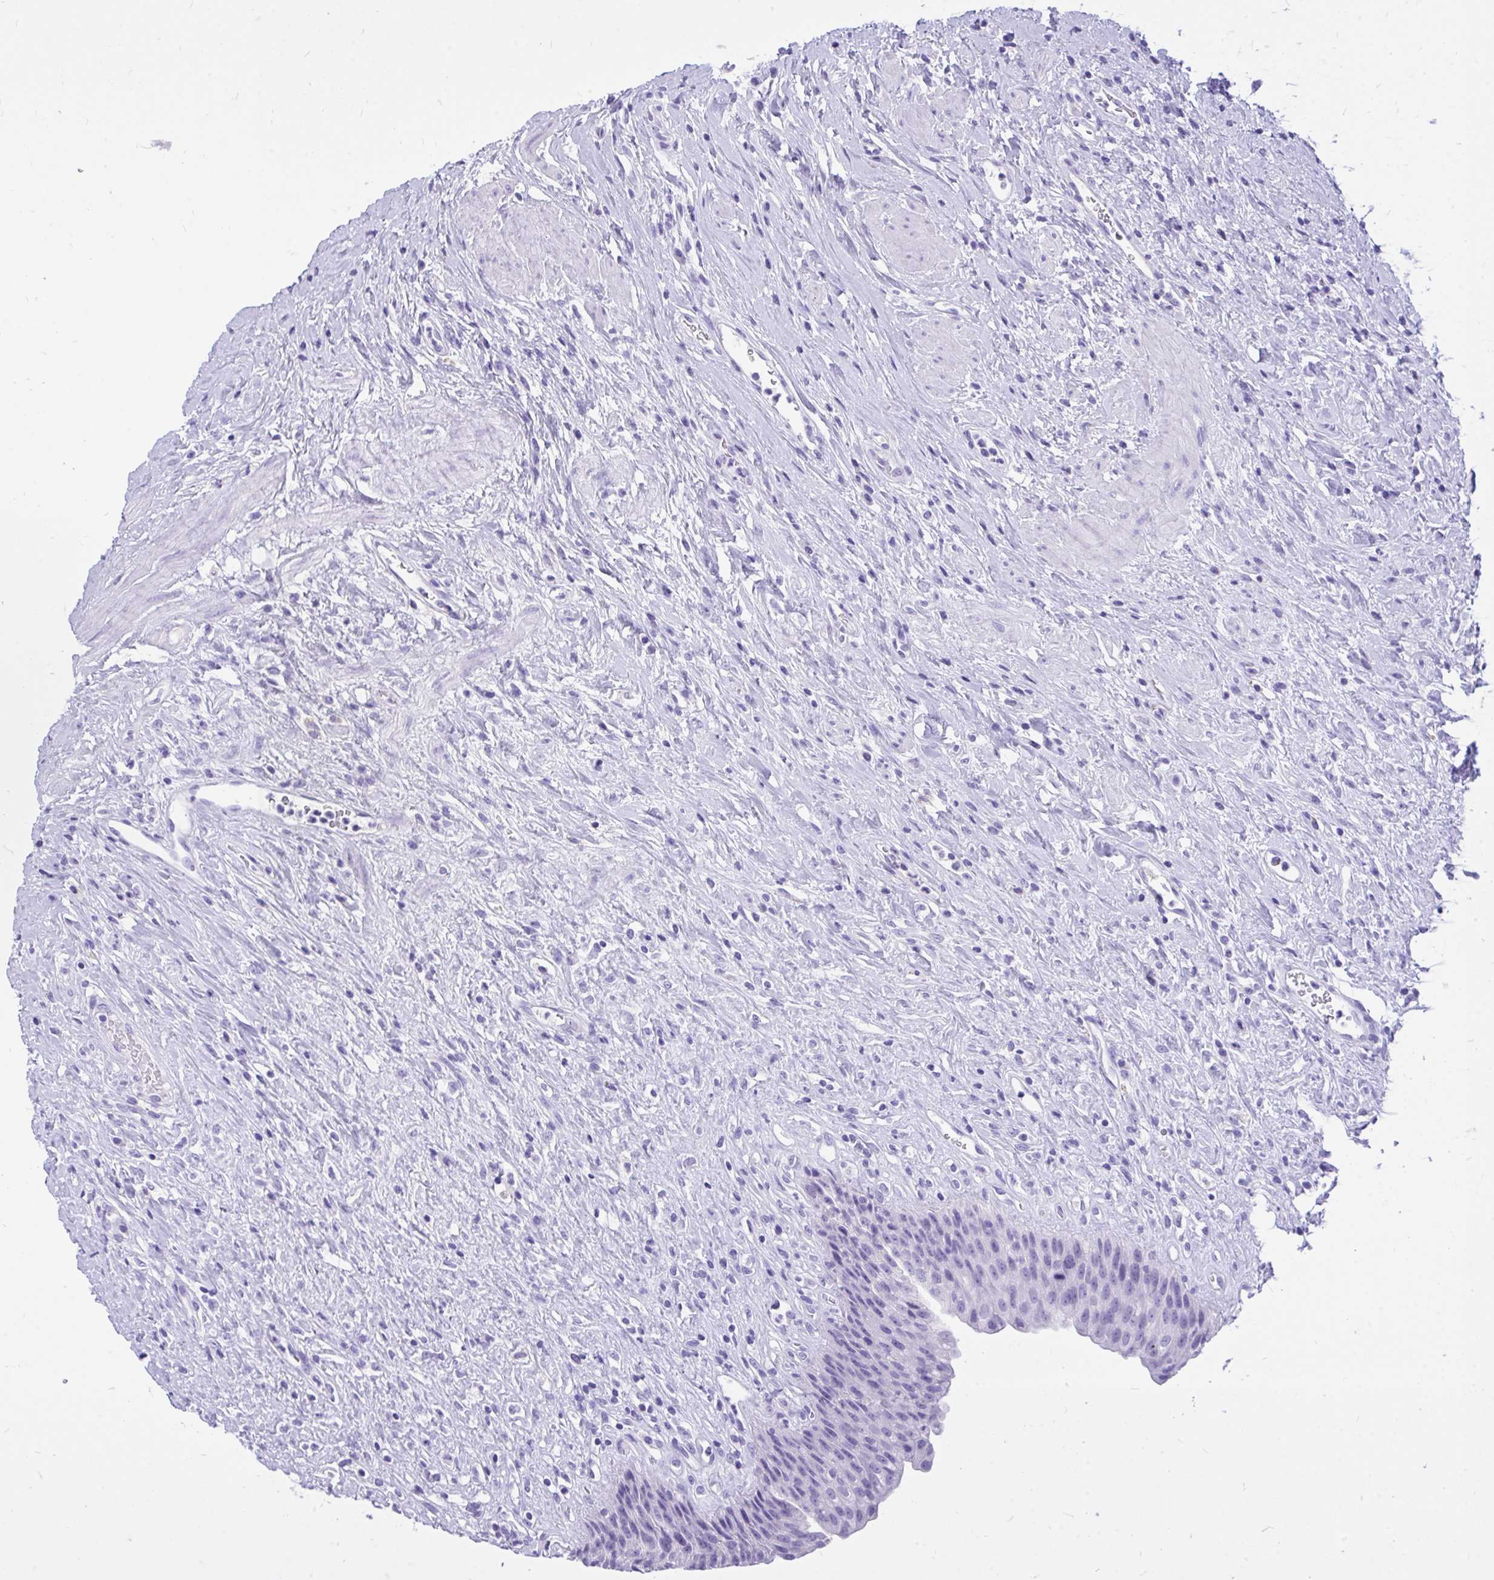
{"staining": {"intensity": "negative", "quantity": "none", "location": "none"}, "tissue": "urinary bladder", "cell_type": "Urothelial cells", "image_type": "normal", "snomed": [{"axis": "morphology", "description": "Normal tissue, NOS"}, {"axis": "topography", "description": "Urinary bladder"}], "caption": "Immunohistochemistry of unremarkable urinary bladder displays no expression in urothelial cells.", "gene": "MON1A", "patient": {"sex": "female", "age": 56}}